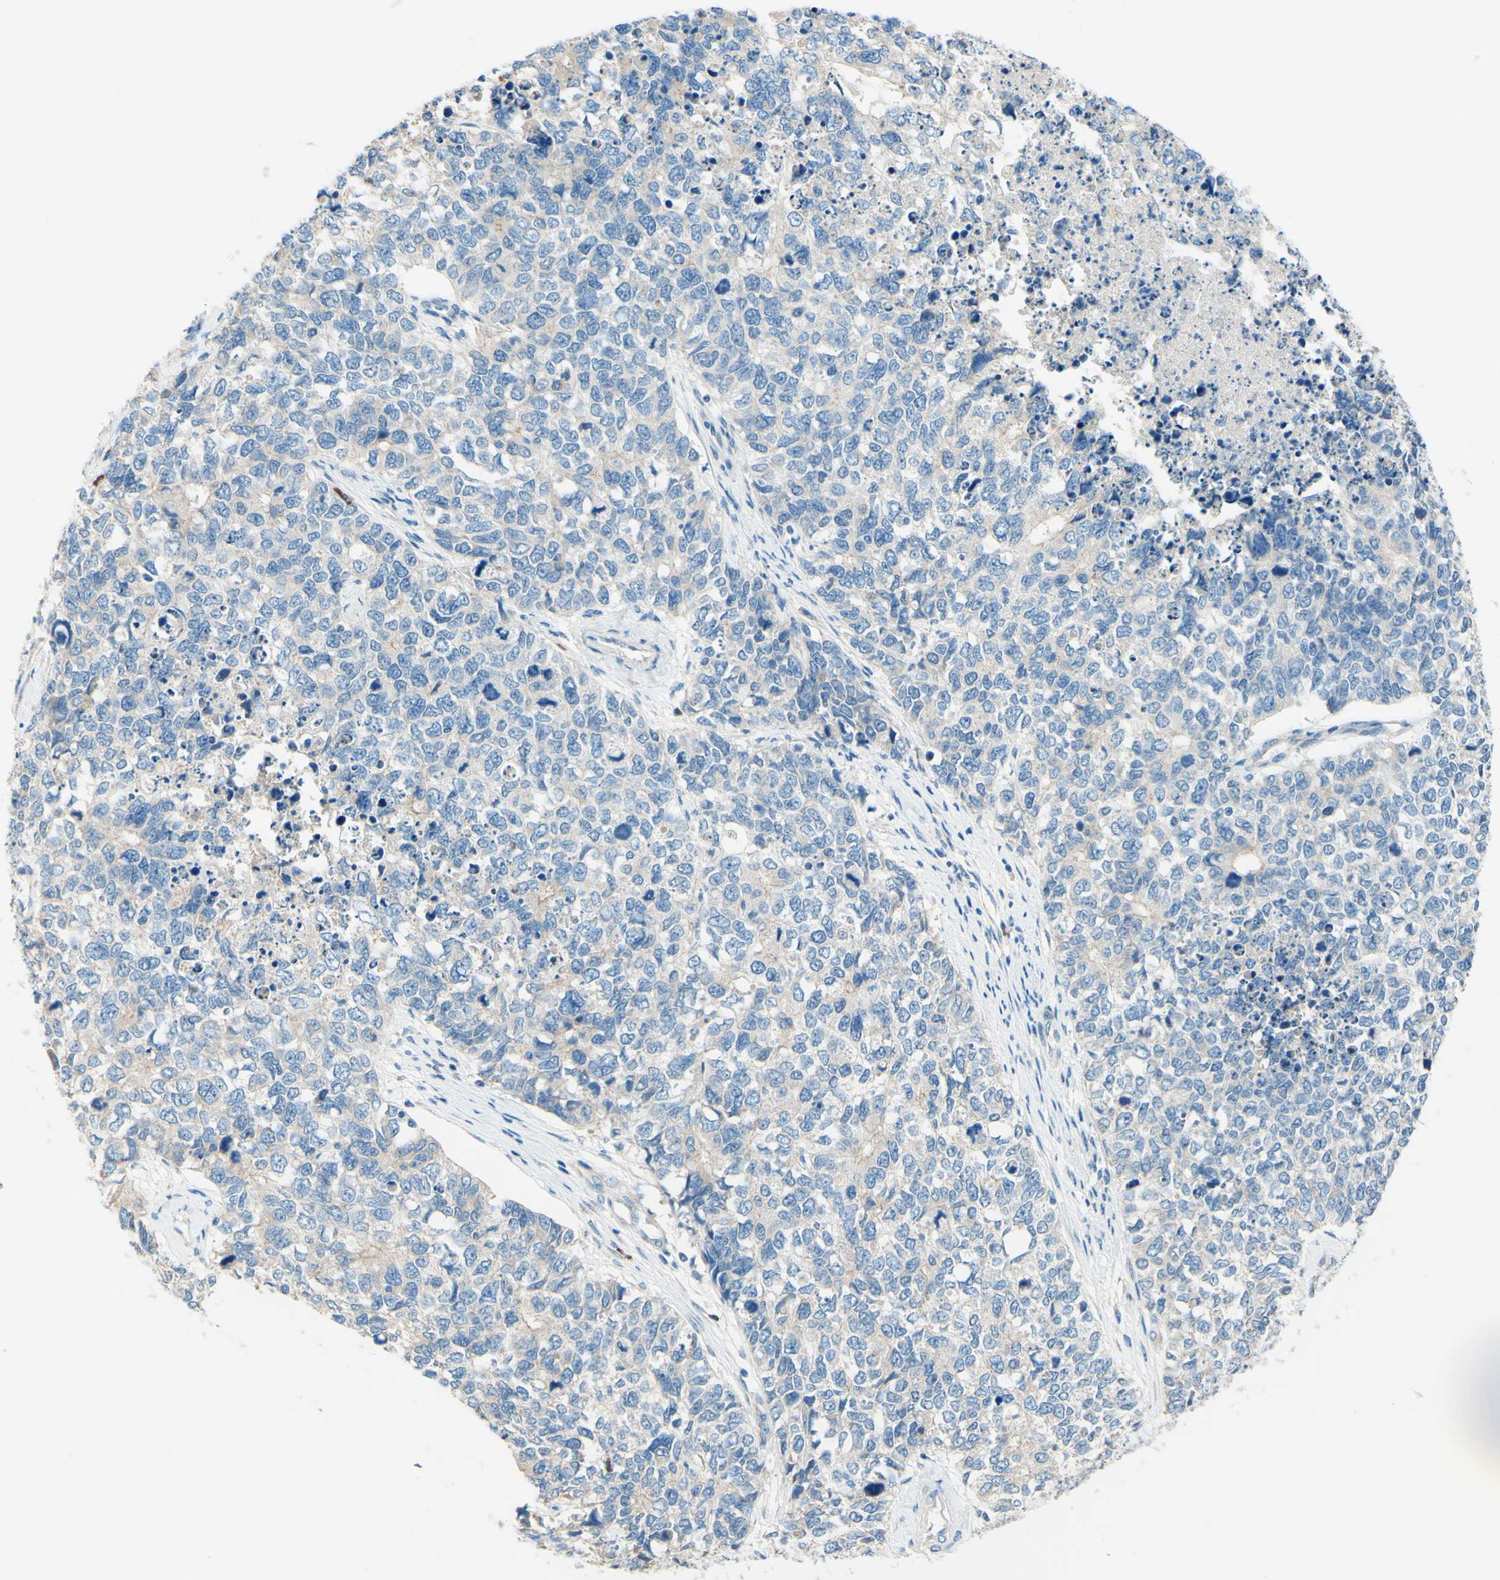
{"staining": {"intensity": "negative", "quantity": "none", "location": "none"}, "tissue": "cervical cancer", "cell_type": "Tumor cells", "image_type": "cancer", "snomed": [{"axis": "morphology", "description": "Squamous cell carcinoma, NOS"}, {"axis": "topography", "description": "Cervix"}], "caption": "Cervical squamous cell carcinoma was stained to show a protein in brown. There is no significant staining in tumor cells.", "gene": "PASD1", "patient": {"sex": "female", "age": 63}}